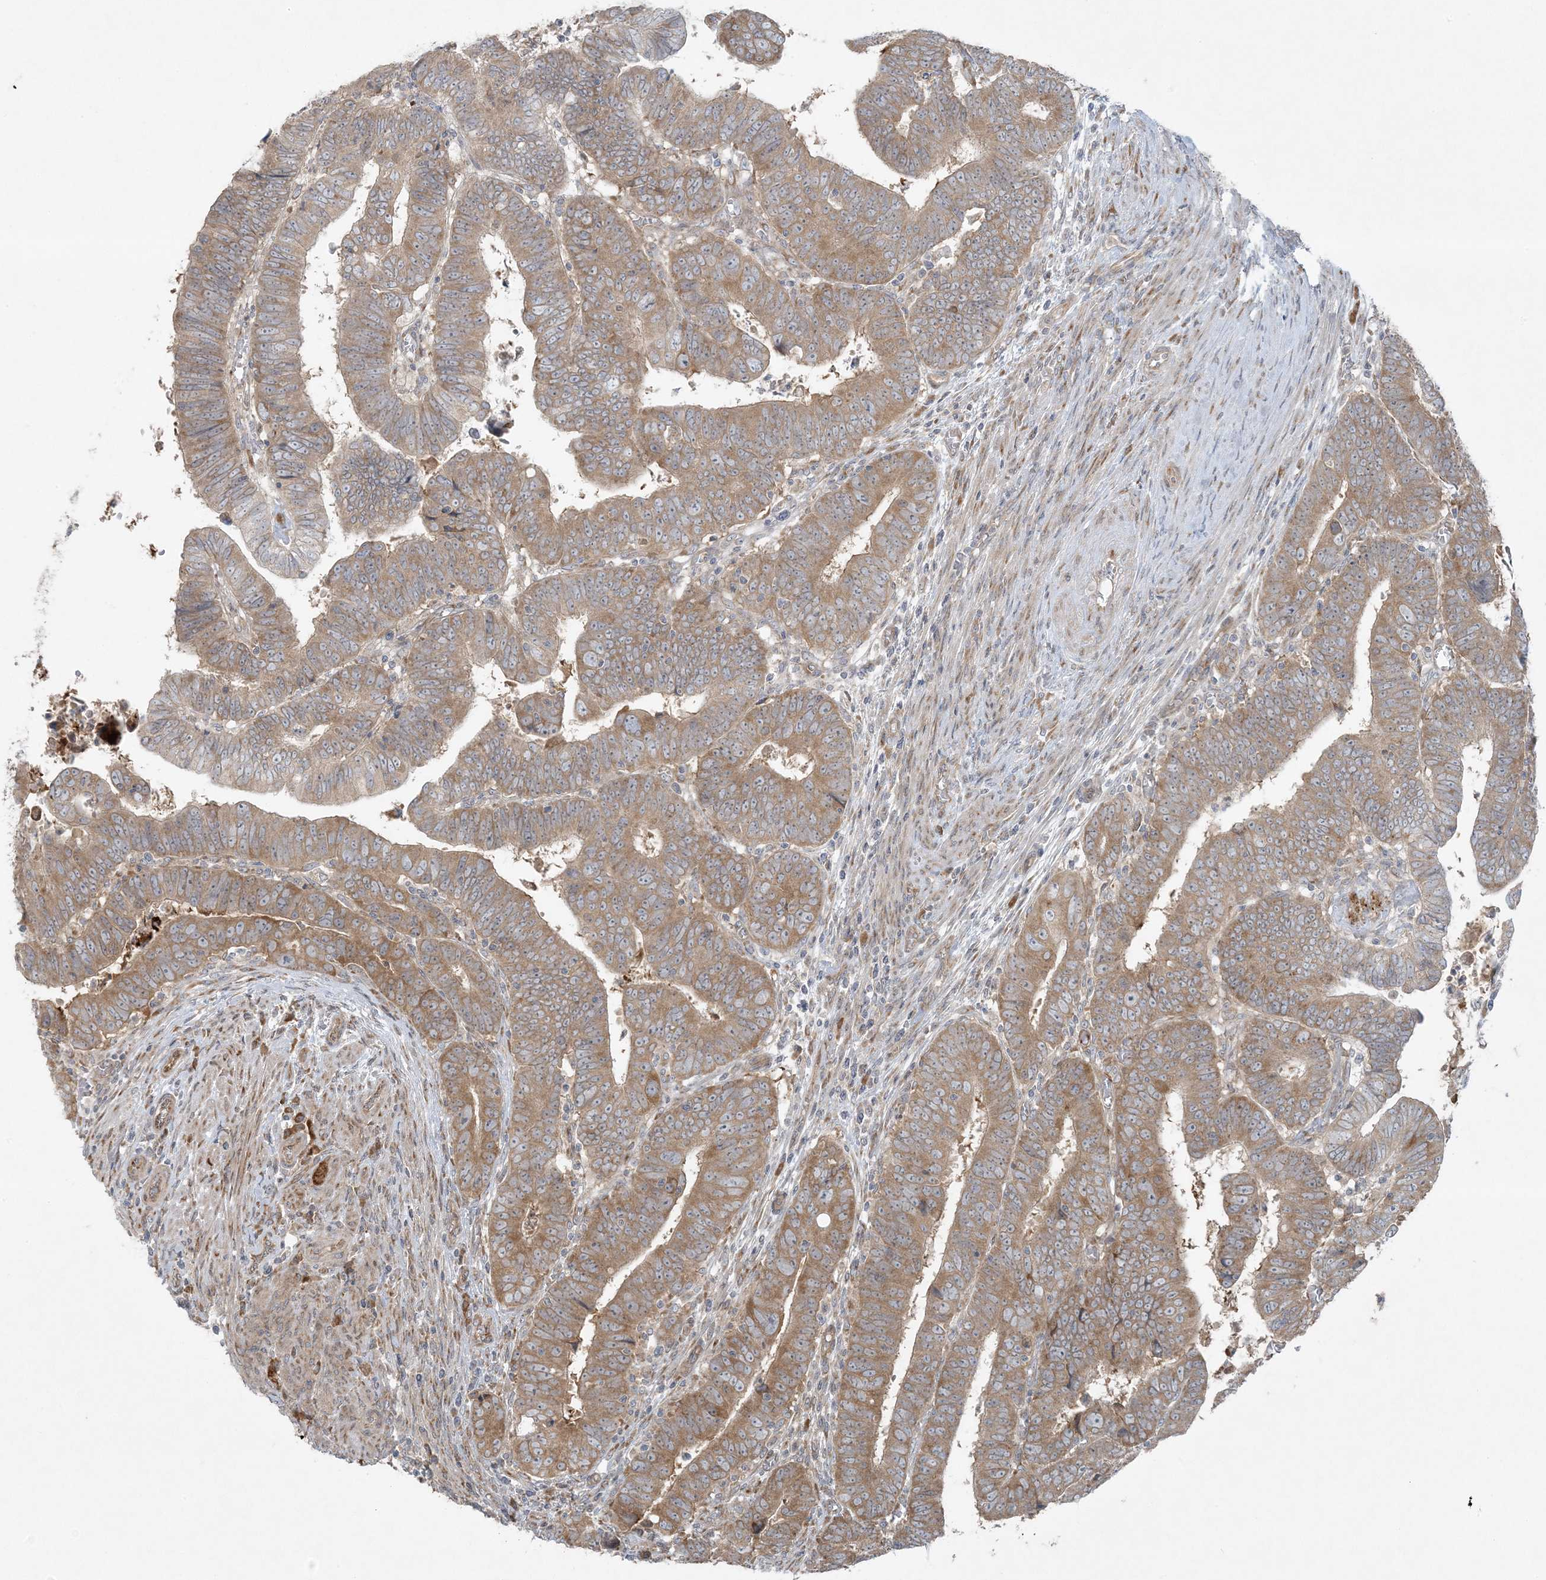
{"staining": {"intensity": "moderate", "quantity": ">75%", "location": "cytoplasmic/membranous"}, "tissue": "colorectal cancer", "cell_type": "Tumor cells", "image_type": "cancer", "snomed": [{"axis": "morphology", "description": "Normal tissue, NOS"}, {"axis": "morphology", "description": "Adenocarcinoma, NOS"}, {"axis": "topography", "description": "Rectum"}], "caption": "Immunohistochemistry (DAB (3,3'-diaminobenzidine)) staining of adenocarcinoma (colorectal) demonstrates moderate cytoplasmic/membranous protein staining in approximately >75% of tumor cells. Using DAB (3,3'-diaminobenzidine) (brown) and hematoxylin (blue) stains, captured at high magnification using brightfield microscopy.", "gene": "ZNF263", "patient": {"sex": "female", "age": 65}}